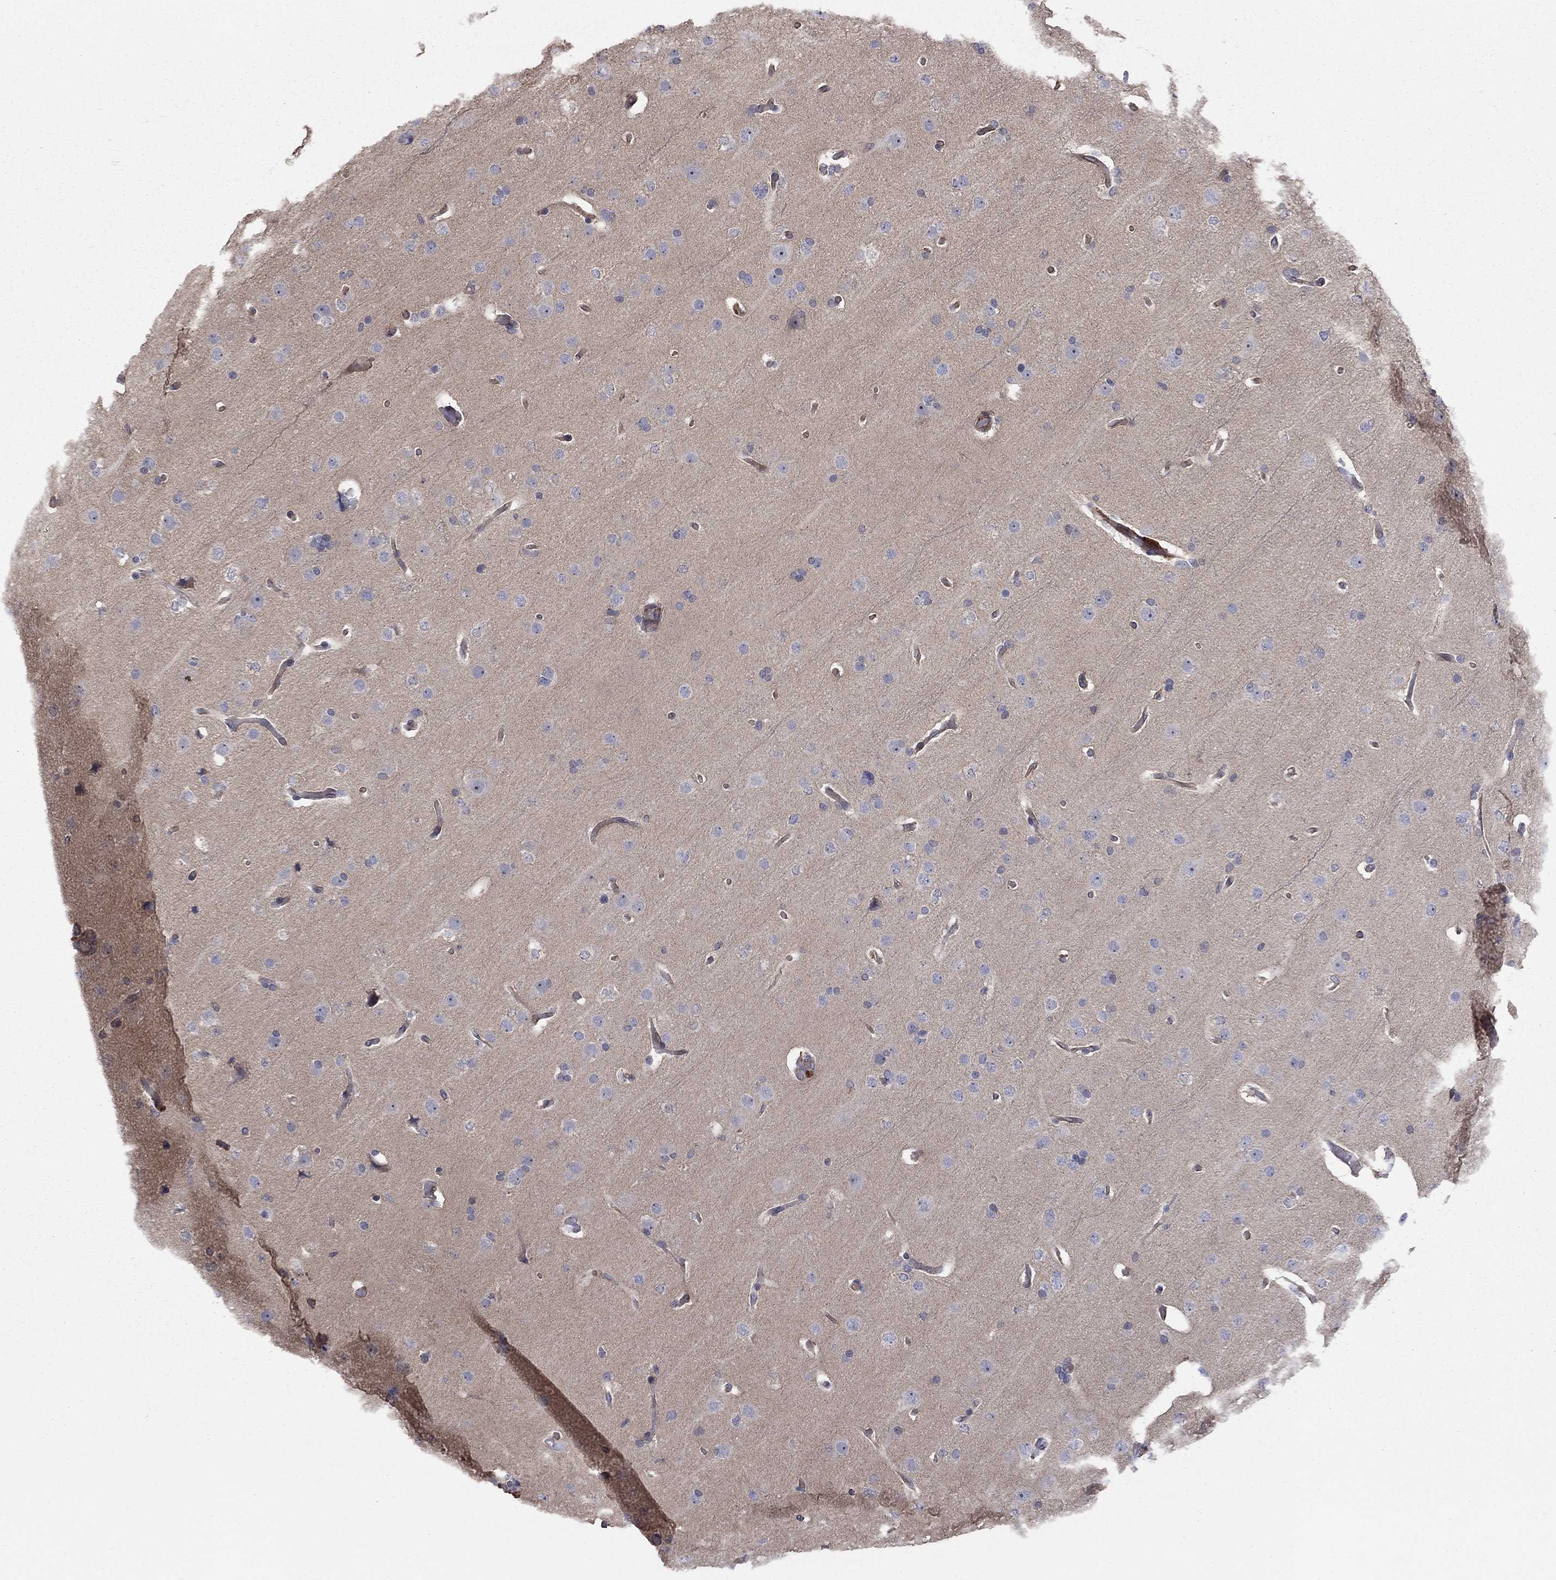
{"staining": {"intensity": "negative", "quantity": "none", "location": "none"}, "tissue": "glioma", "cell_type": "Tumor cells", "image_type": "cancer", "snomed": [{"axis": "morphology", "description": "Glioma, malignant, Low grade"}, {"axis": "topography", "description": "Brain"}], "caption": "Immunohistochemistry (IHC) image of low-grade glioma (malignant) stained for a protein (brown), which reveals no expression in tumor cells.", "gene": "MSRA", "patient": {"sex": "male", "age": 41}}